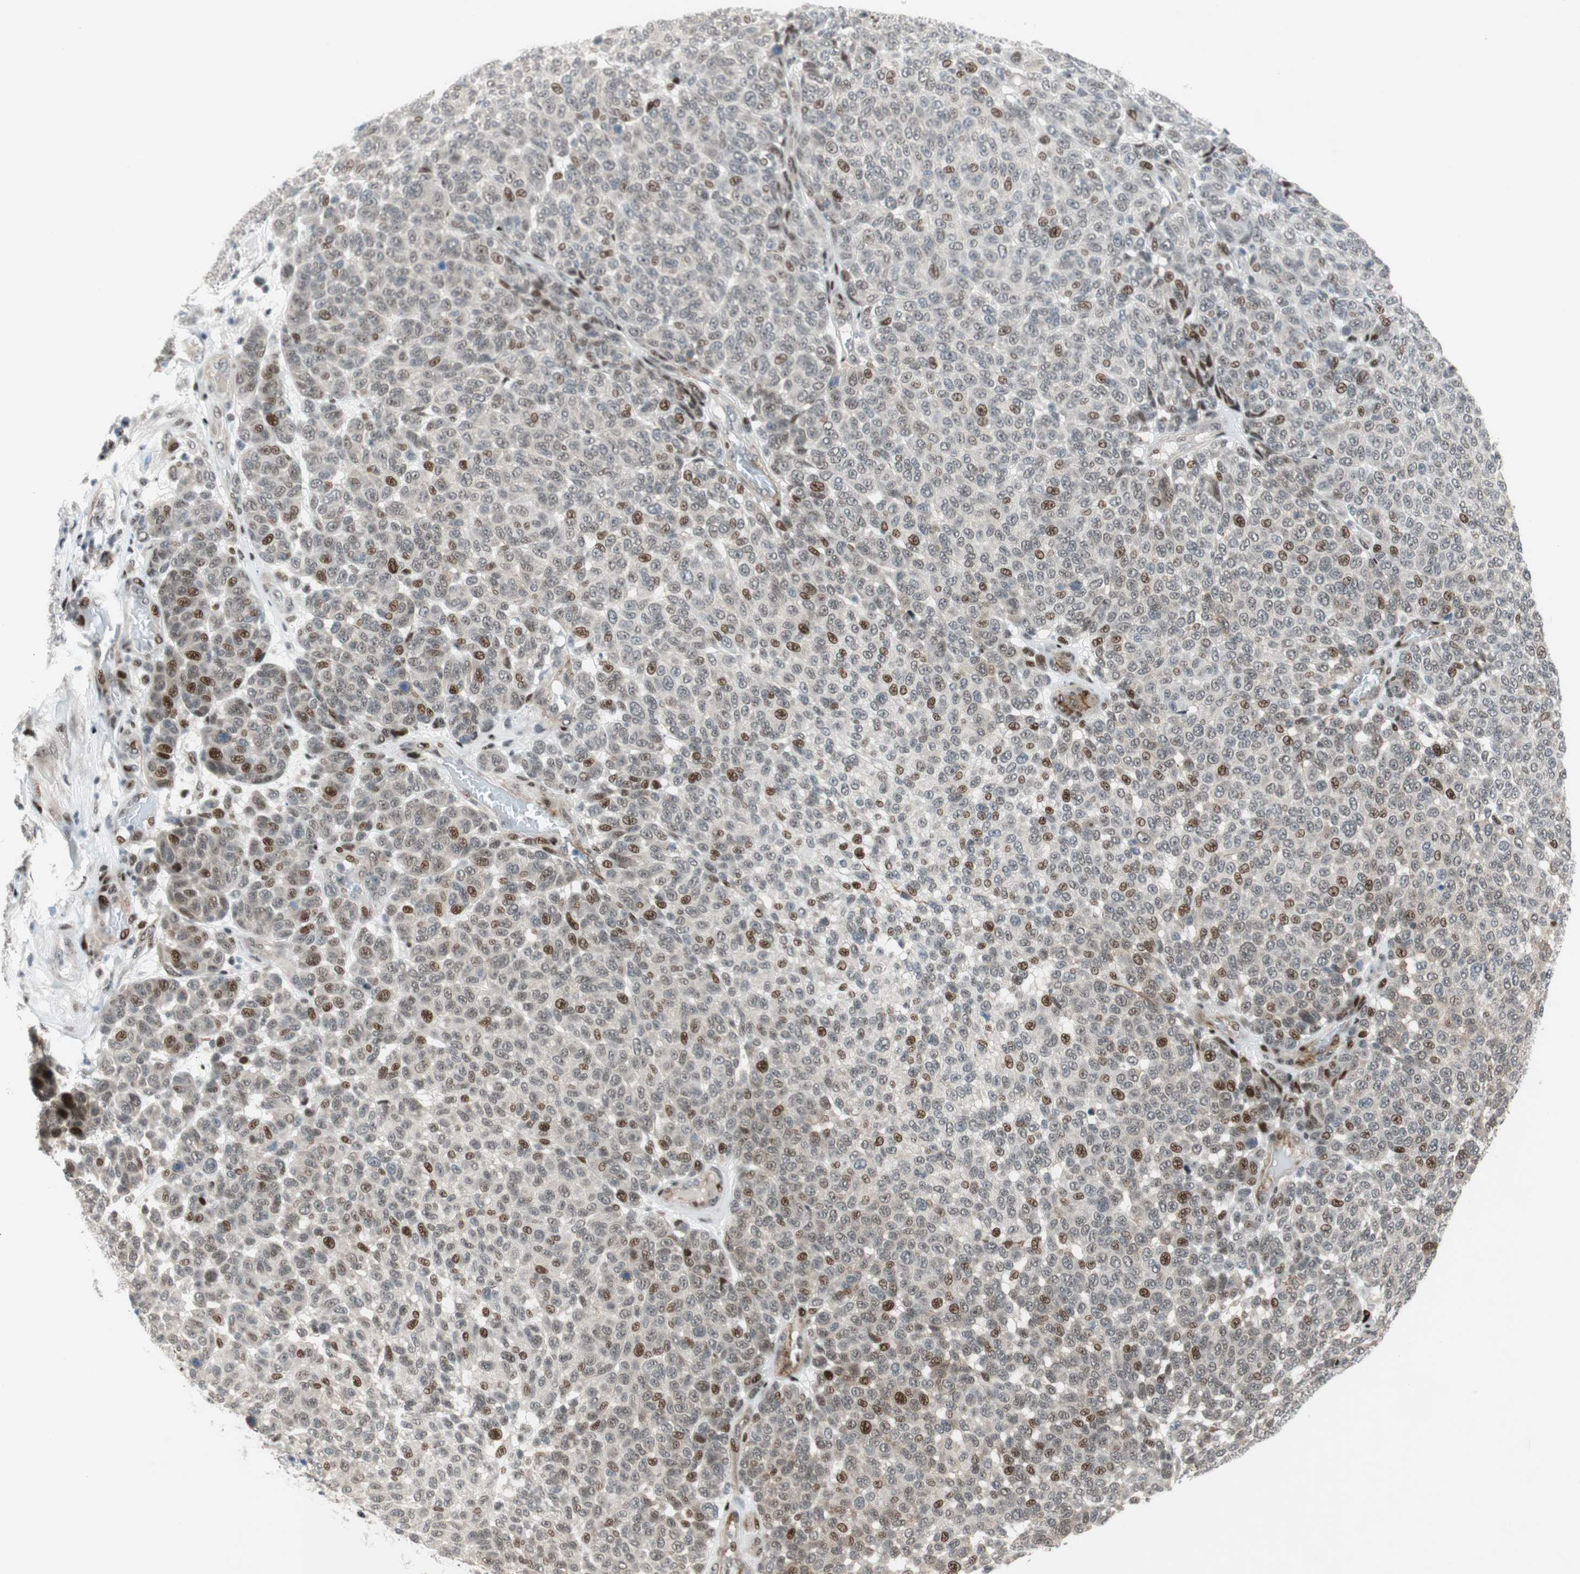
{"staining": {"intensity": "strong", "quantity": "<25%", "location": "nuclear"}, "tissue": "melanoma", "cell_type": "Tumor cells", "image_type": "cancer", "snomed": [{"axis": "morphology", "description": "Malignant melanoma, NOS"}, {"axis": "topography", "description": "Skin"}], "caption": "Immunohistochemical staining of human melanoma shows medium levels of strong nuclear expression in approximately <25% of tumor cells.", "gene": "FBXO44", "patient": {"sex": "male", "age": 59}}